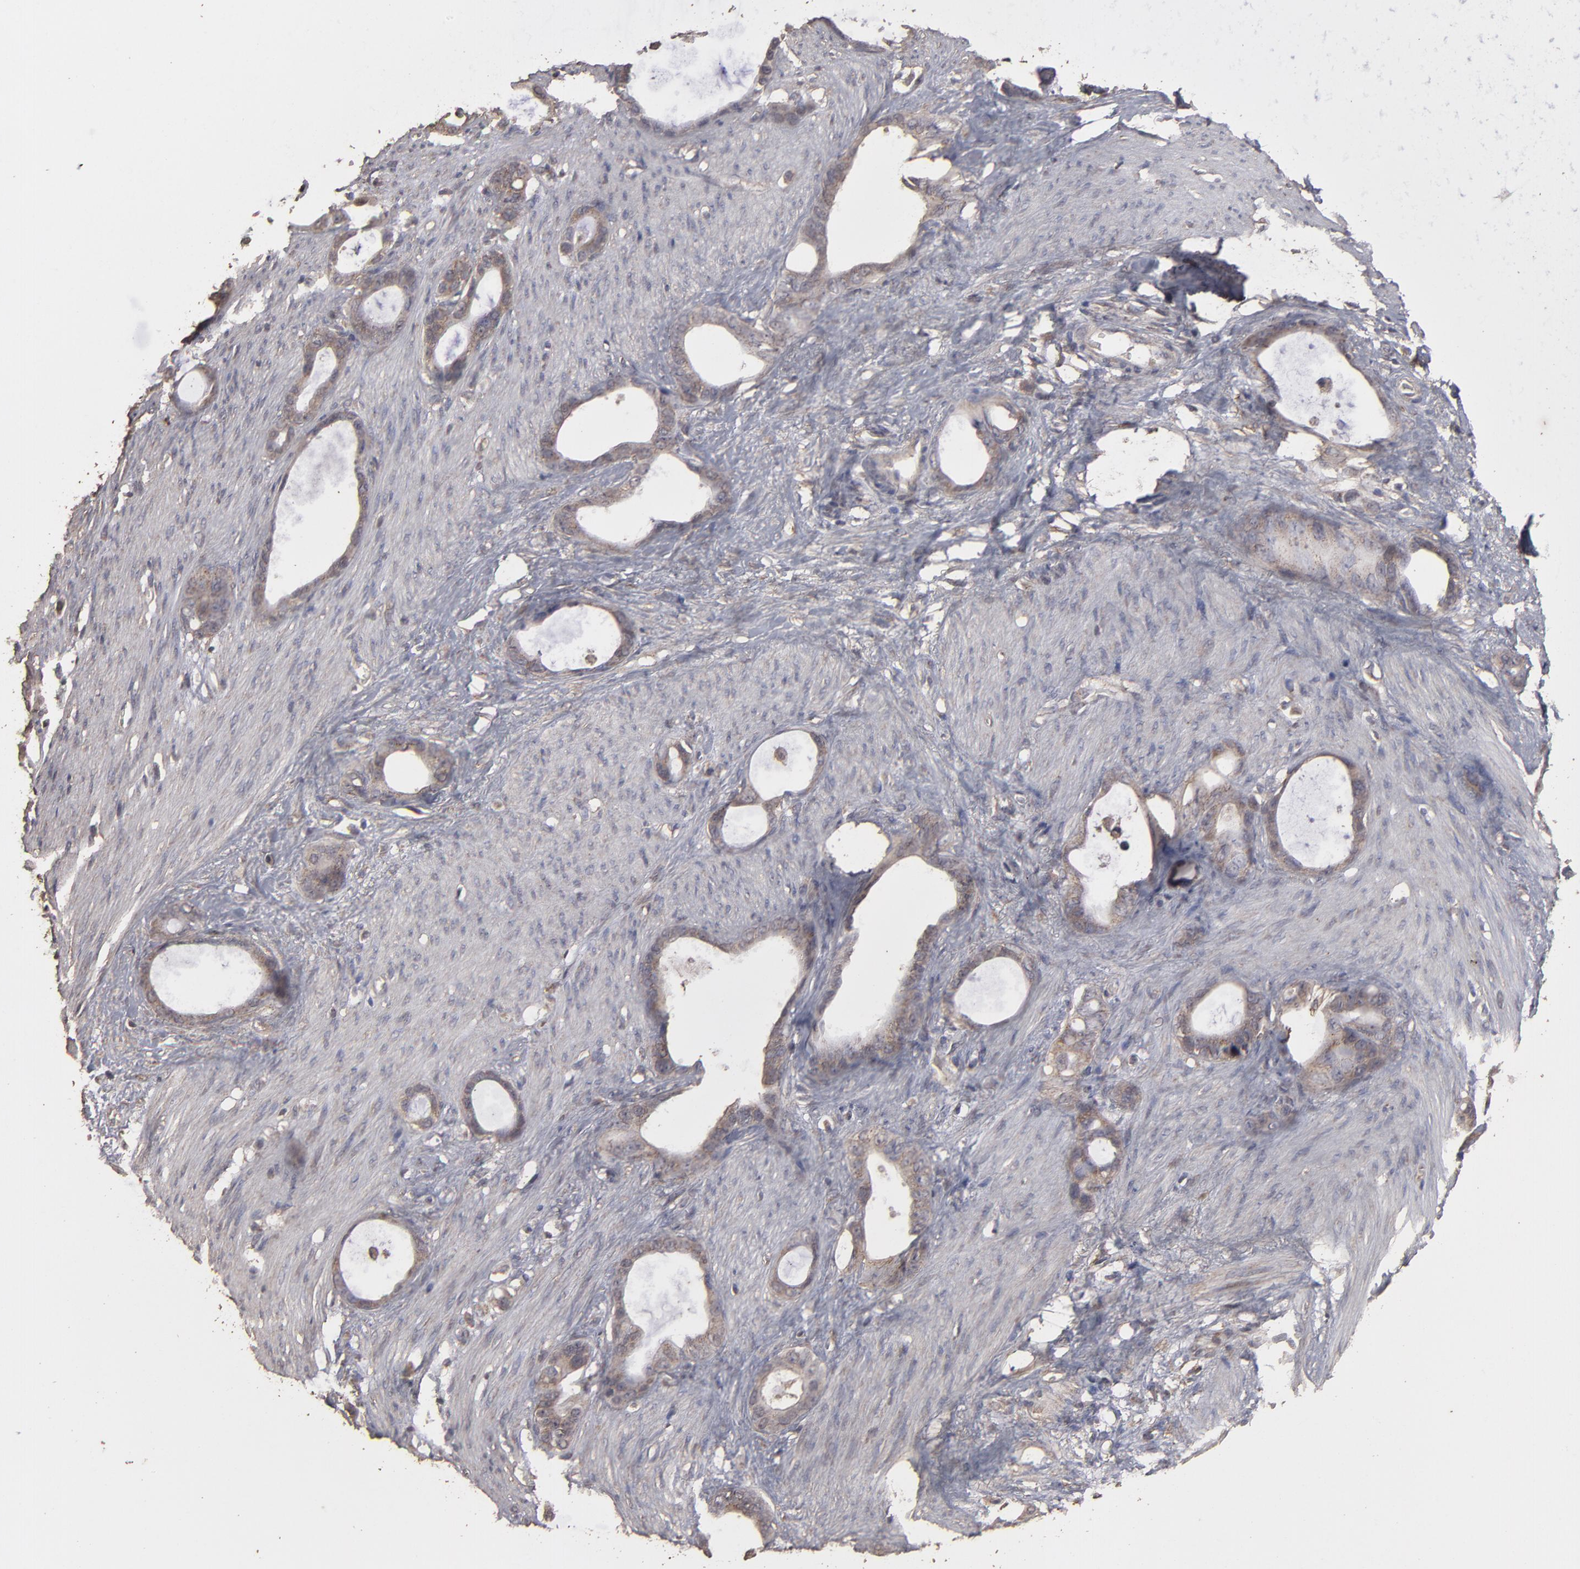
{"staining": {"intensity": "weak", "quantity": ">75%", "location": "cytoplasmic/membranous"}, "tissue": "stomach cancer", "cell_type": "Tumor cells", "image_type": "cancer", "snomed": [{"axis": "morphology", "description": "Adenocarcinoma, NOS"}, {"axis": "topography", "description": "Stomach"}], "caption": "A brown stain shows weak cytoplasmic/membranous positivity of a protein in human adenocarcinoma (stomach) tumor cells. (Stains: DAB in brown, nuclei in blue, Microscopy: brightfield microscopy at high magnification).", "gene": "MMP2", "patient": {"sex": "female", "age": 75}}